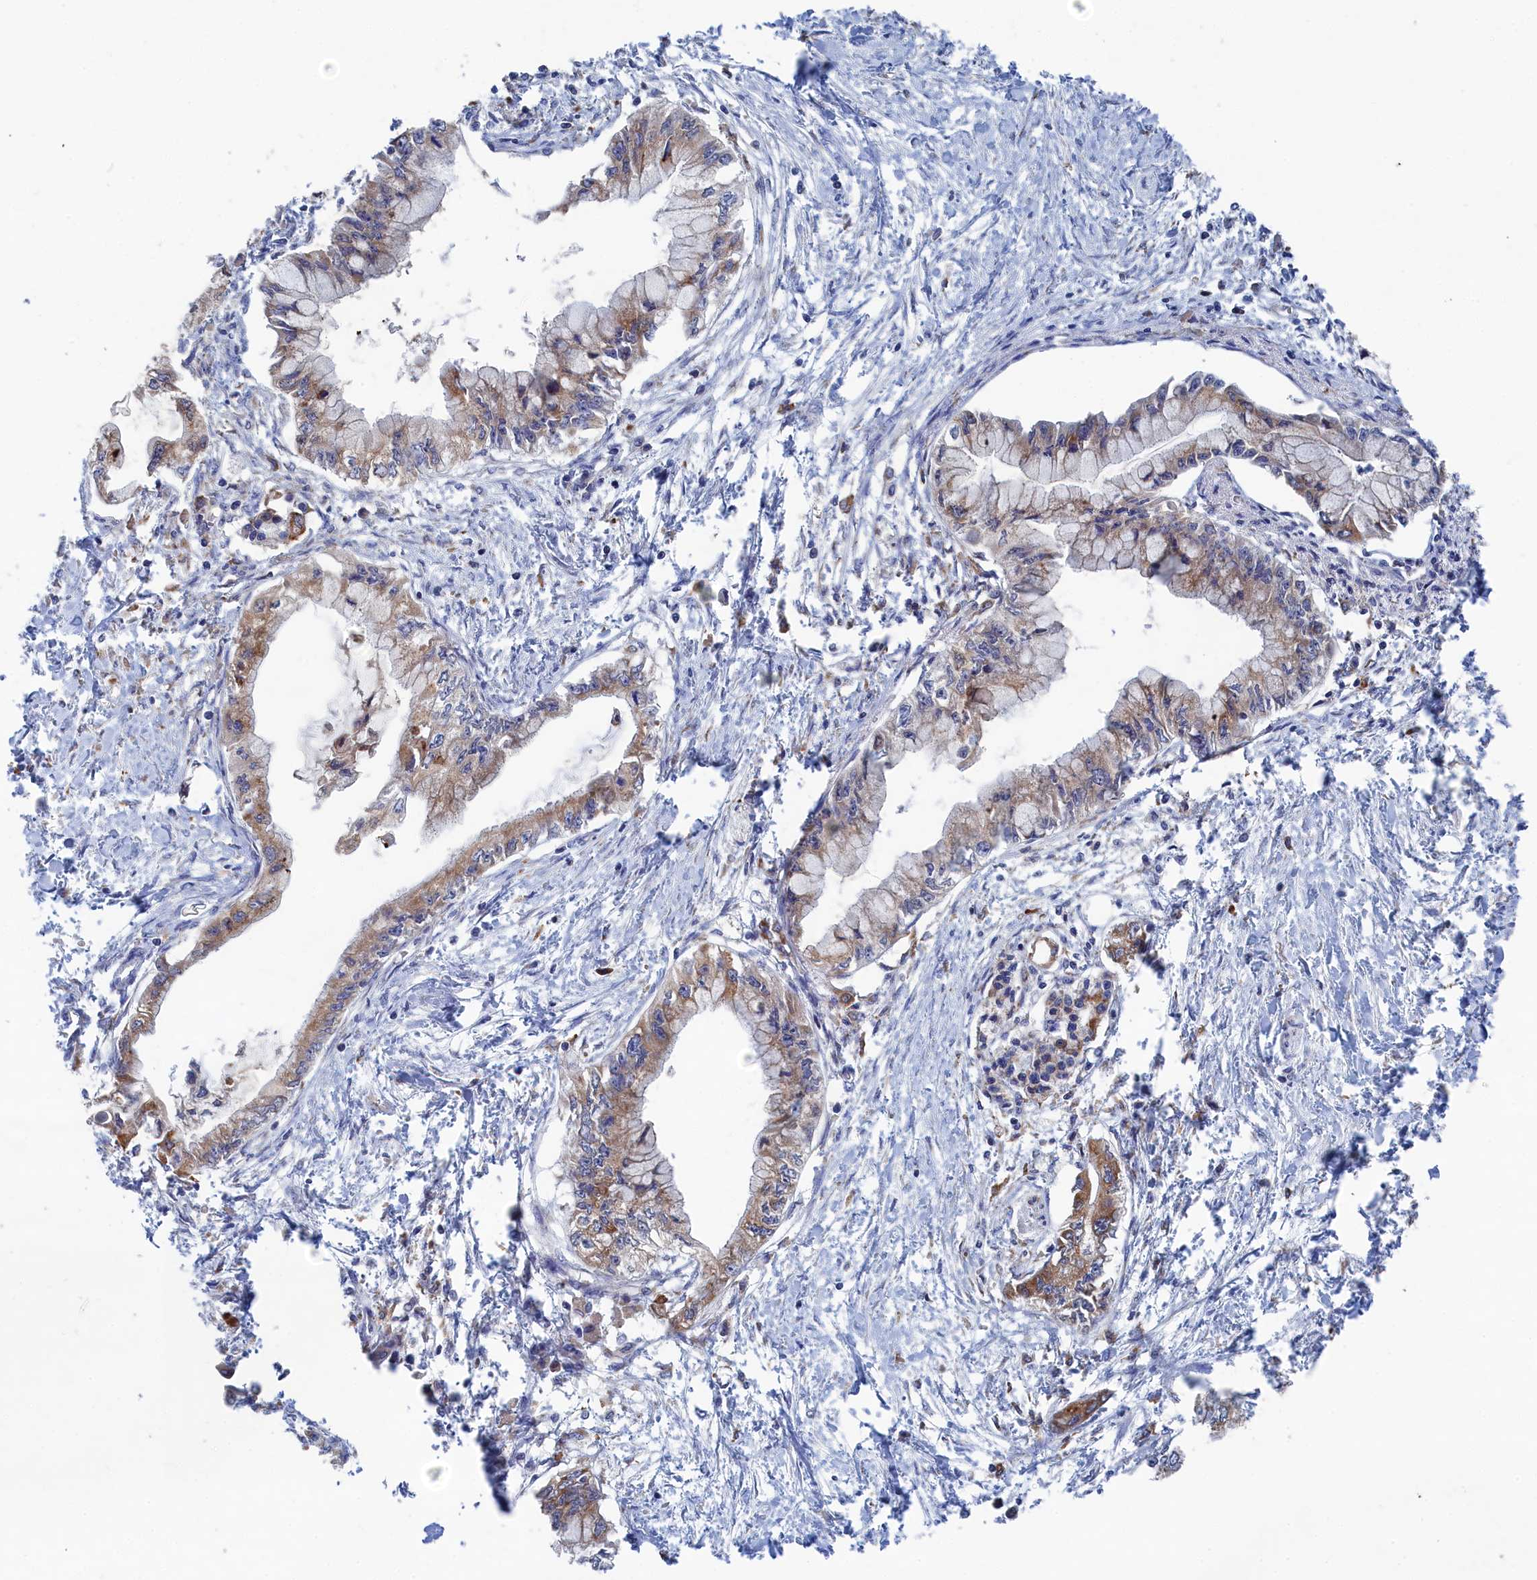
{"staining": {"intensity": "moderate", "quantity": "25%-75%", "location": "cytoplasmic/membranous"}, "tissue": "pancreatic cancer", "cell_type": "Tumor cells", "image_type": "cancer", "snomed": [{"axis": "morphology", "description": "Adenocarcinoma, NOS"}, {"axis": "topography", "description": "Pancreas"}], "caption": "Adenocarcinoma (pancreatic) stained for a protein reveals moderate cytoplasmic/membranous positivity in tumor cells. The protein is stained brown, and the nuclei are stained in blue (DAB (3,3'-diaminobenzidine) IHC with brightfield microscopy, high magnification).", "gene": "BPIFB6", "patient": {"sex": "male", "age": 48}}